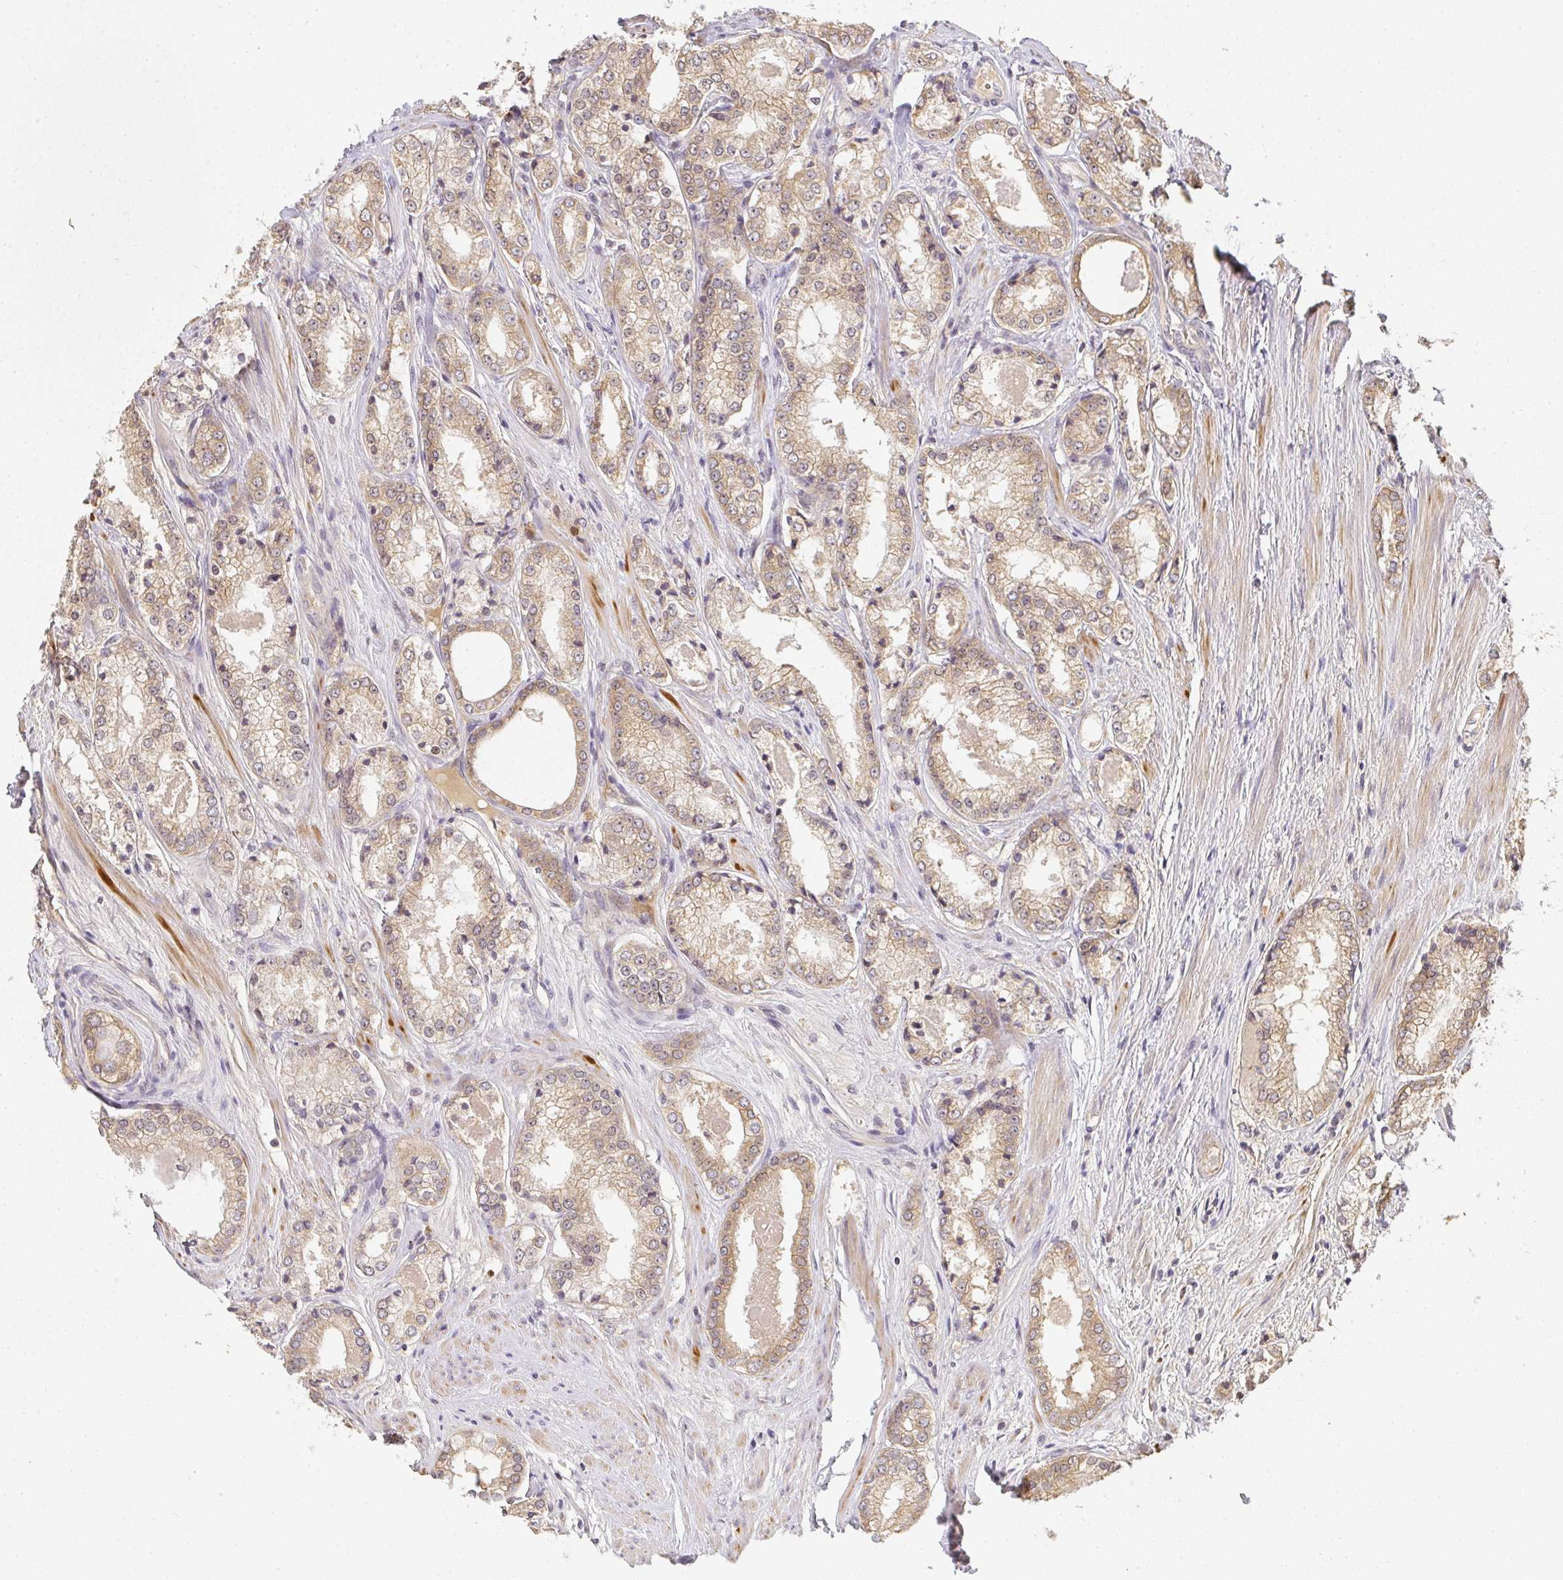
{"staining": {"intensity": "moderate", "quantity": "25%-75%", "location": "cytoplasmic/membranous"}, "tissue": "prostate cancer", "cell_type": "Tumor cells", "image_type": "cancer", "snomed": [{"axis": "morphology", "description": "Adenocarcinoma, NOS"}, {"axis": "morphology", "description": "Adenocarcinoma, Low grade"}, {"axis": "topography", "description": "Prostate"}], "caption": "Protein staining shows moderate cytoplasmic/membranous positivity in about 25%-75% of tumor cells in prostate cancer (low-grade adenocarcinoma).", "gene": "SLC35B3", "patient": {"sex": "male", "age": 68}}